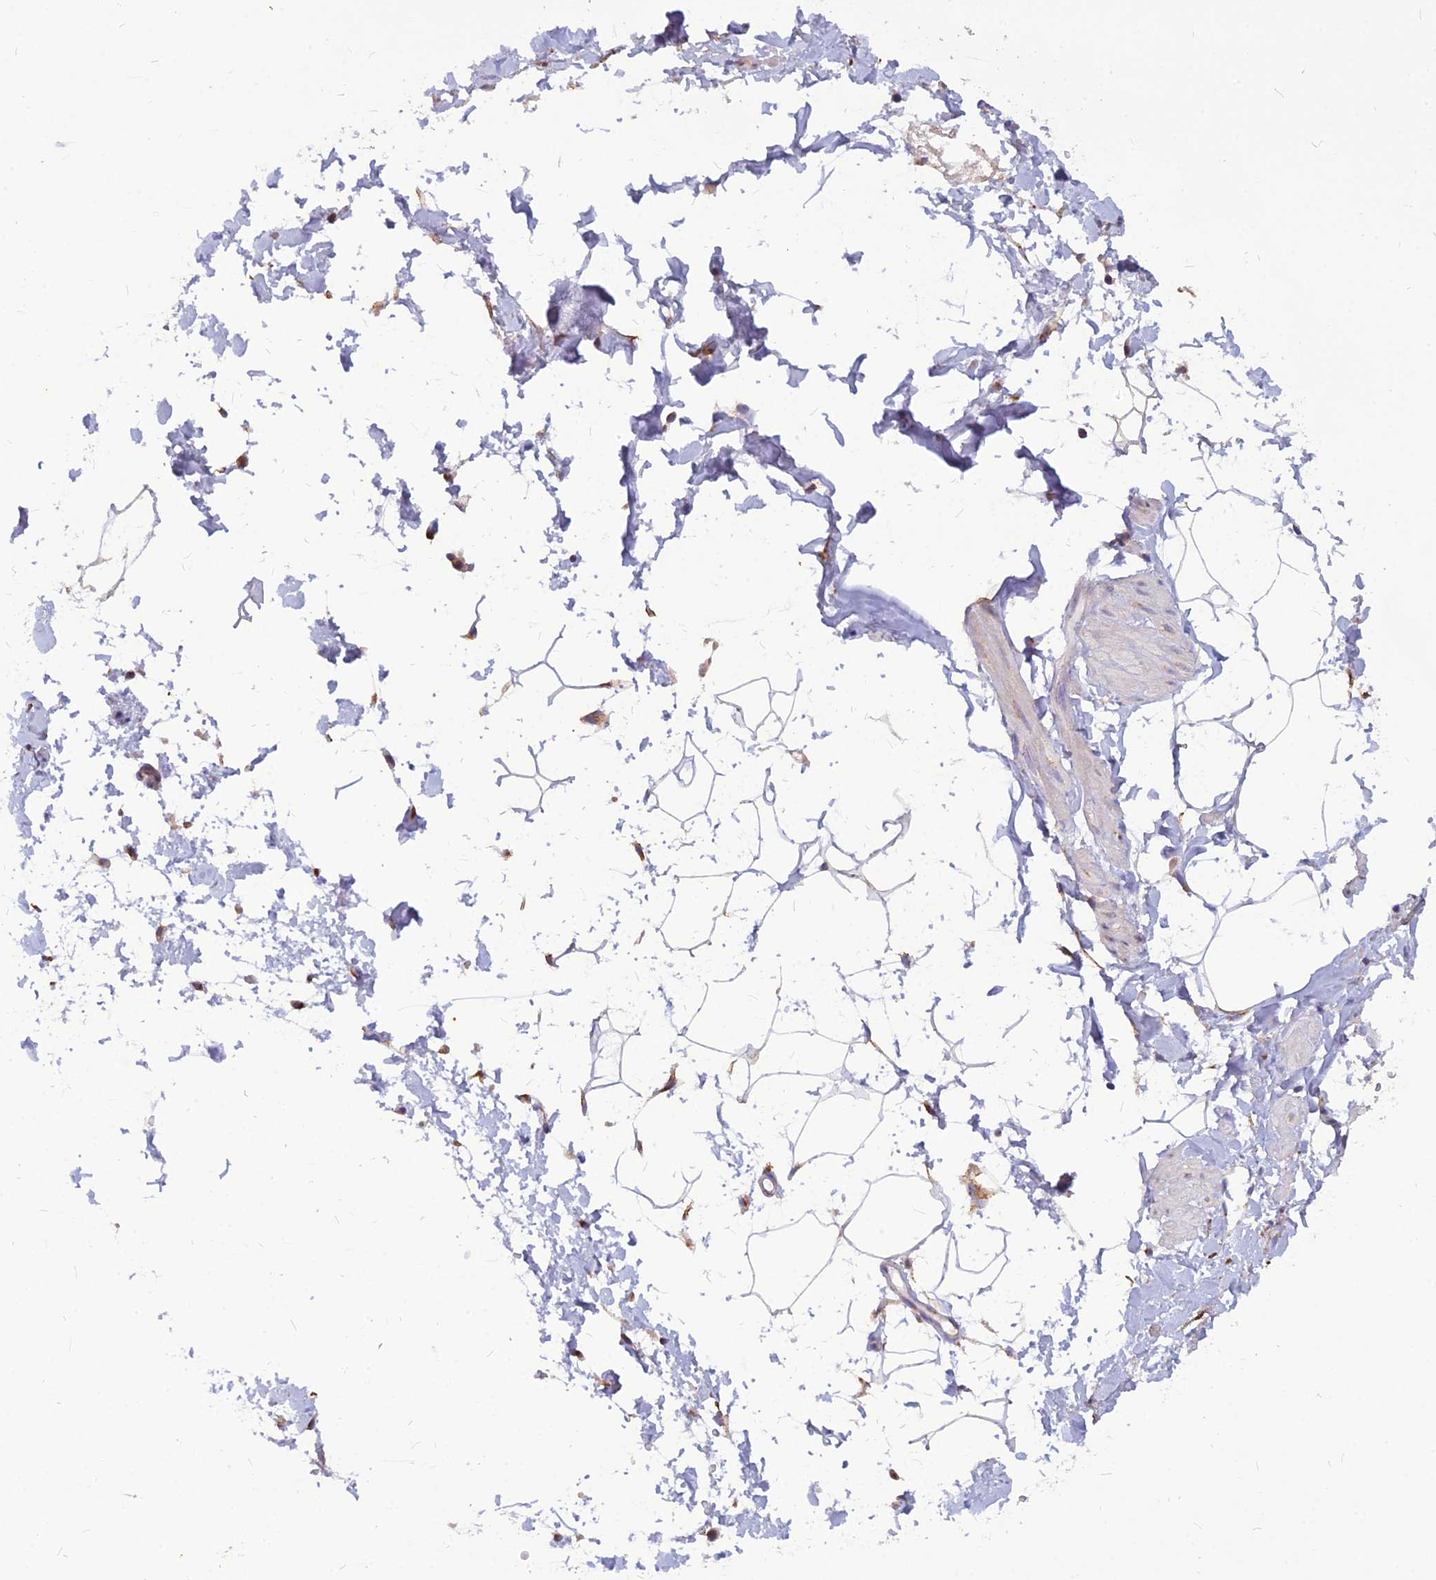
{"staining": {"intensity": "negative", "quantity": "none", "location": "none"}, "tissue": "adipose tissue", "cell_type": "Adipocytes", "image_type": "normal", "snomed": [{"axis": "morphology", "description": "Normal tissue, NOS"}, {"axis": "topography", "description": "Soft tissue"}, {"axis": "topography", "description": "Adipose tissue"}, {"axis": "topography", "description": "Vascular tissue"}, {"axis": "topography", "description": "Peripheral nerve tissue"}], "caption": "Micrograph shows no protein positivity in adipocytes of benign adipose tissue. (DAB immunohistochemistry with hematoxylin counter stain).", "gene": "PCED1B", "patient": {"sex": "male", "age": 74}}